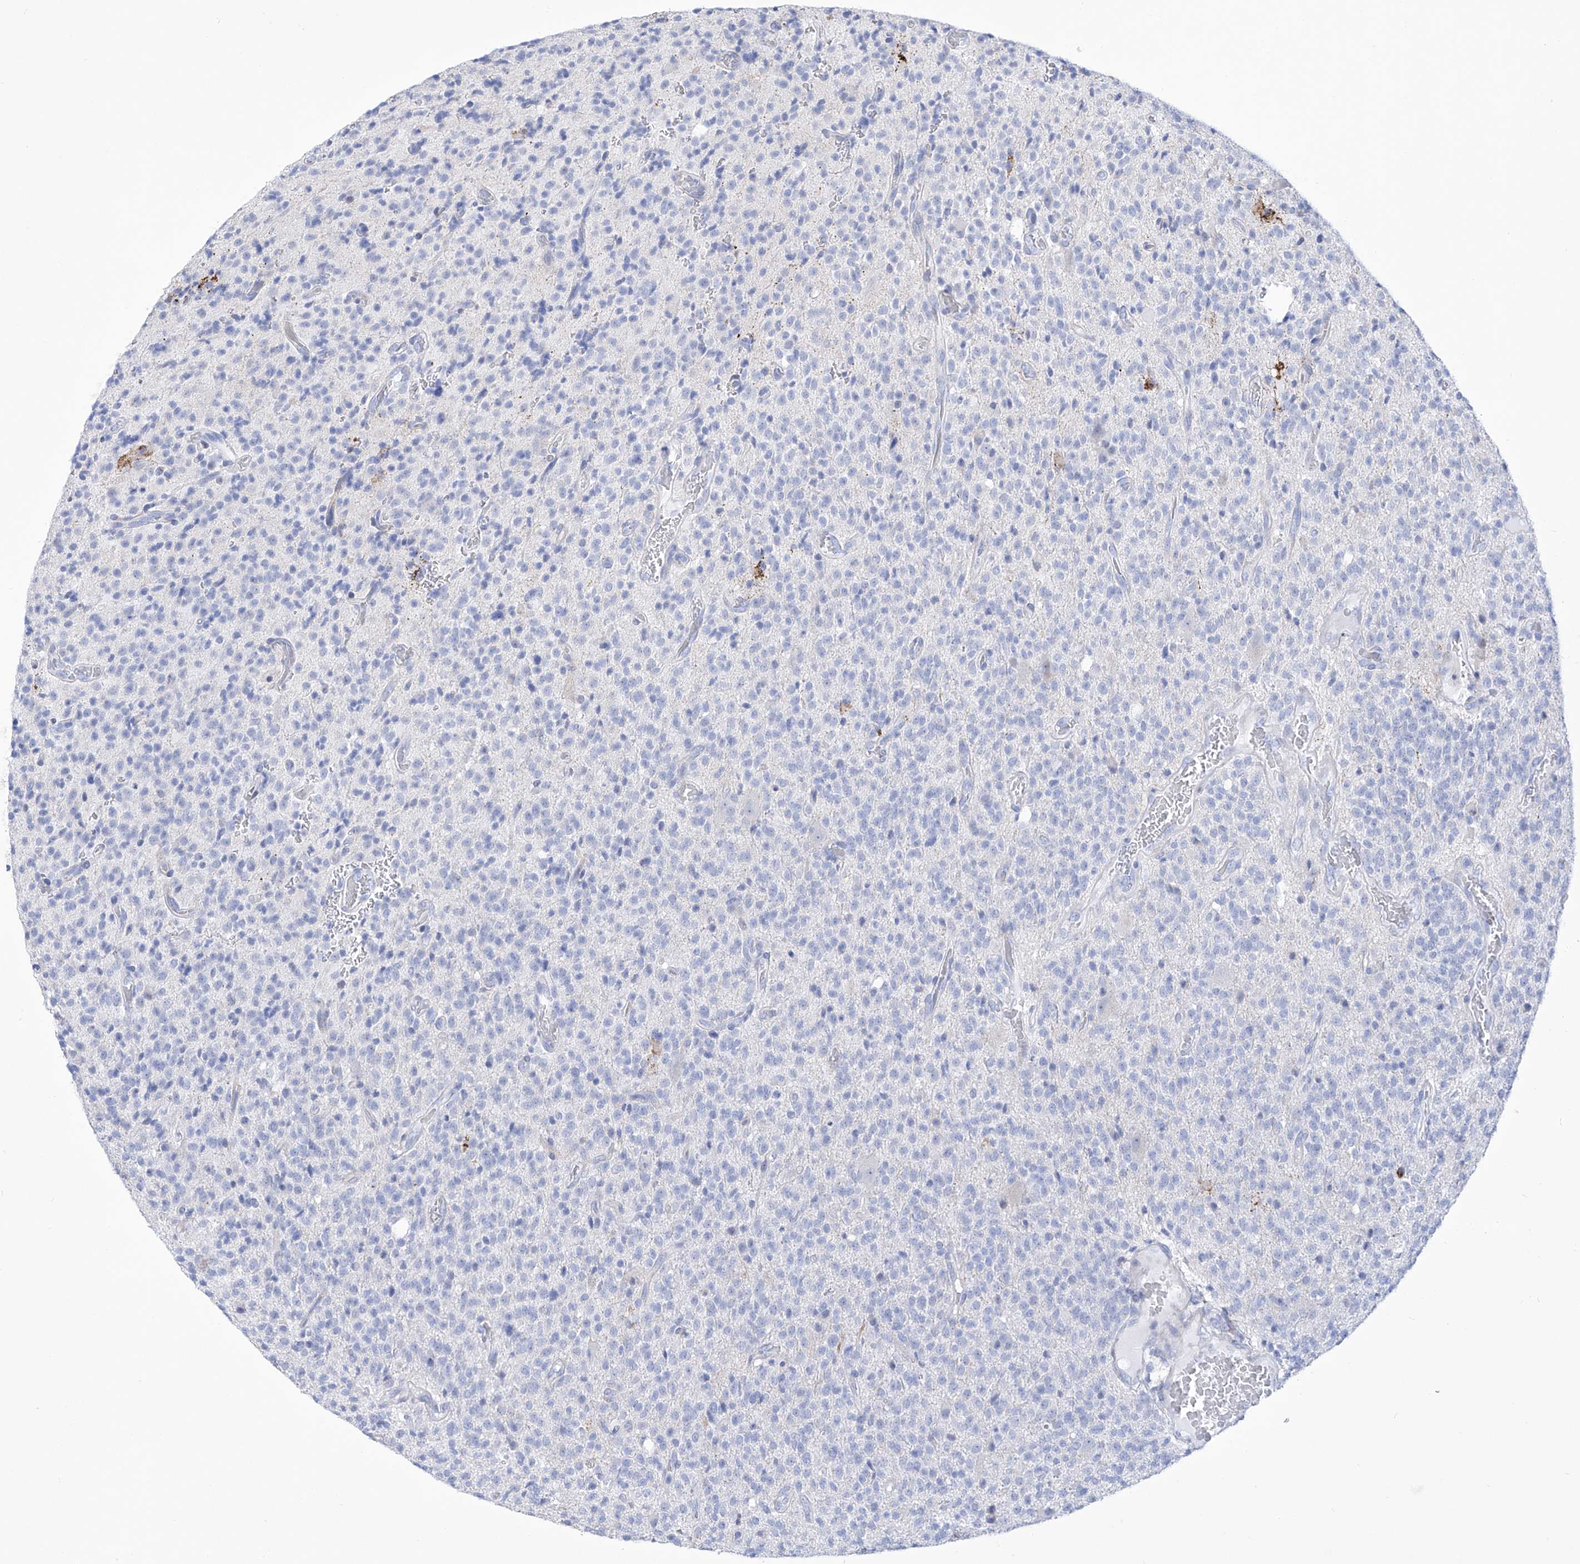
{"staining": {"intensity": "negative", "quantity": "none", "location": "none"}, "tissue": "glioma", "cell_type": "Tumor cells", "image_type": "cancer", "snomed": [{"axis": "morphology", "description": "Glioma, malignant, High grade"}, {"axis": "topography", "description": "Brain"}], "caption": "A photomicrograph of human glioma is negative for staining in tumor cells. (DAB (3,3'-diaminobenzidine) immunohistochemistry (IHC), high magnification).", "gene": "C1orf87", "patient": {"sex": "male", "age": 34}}